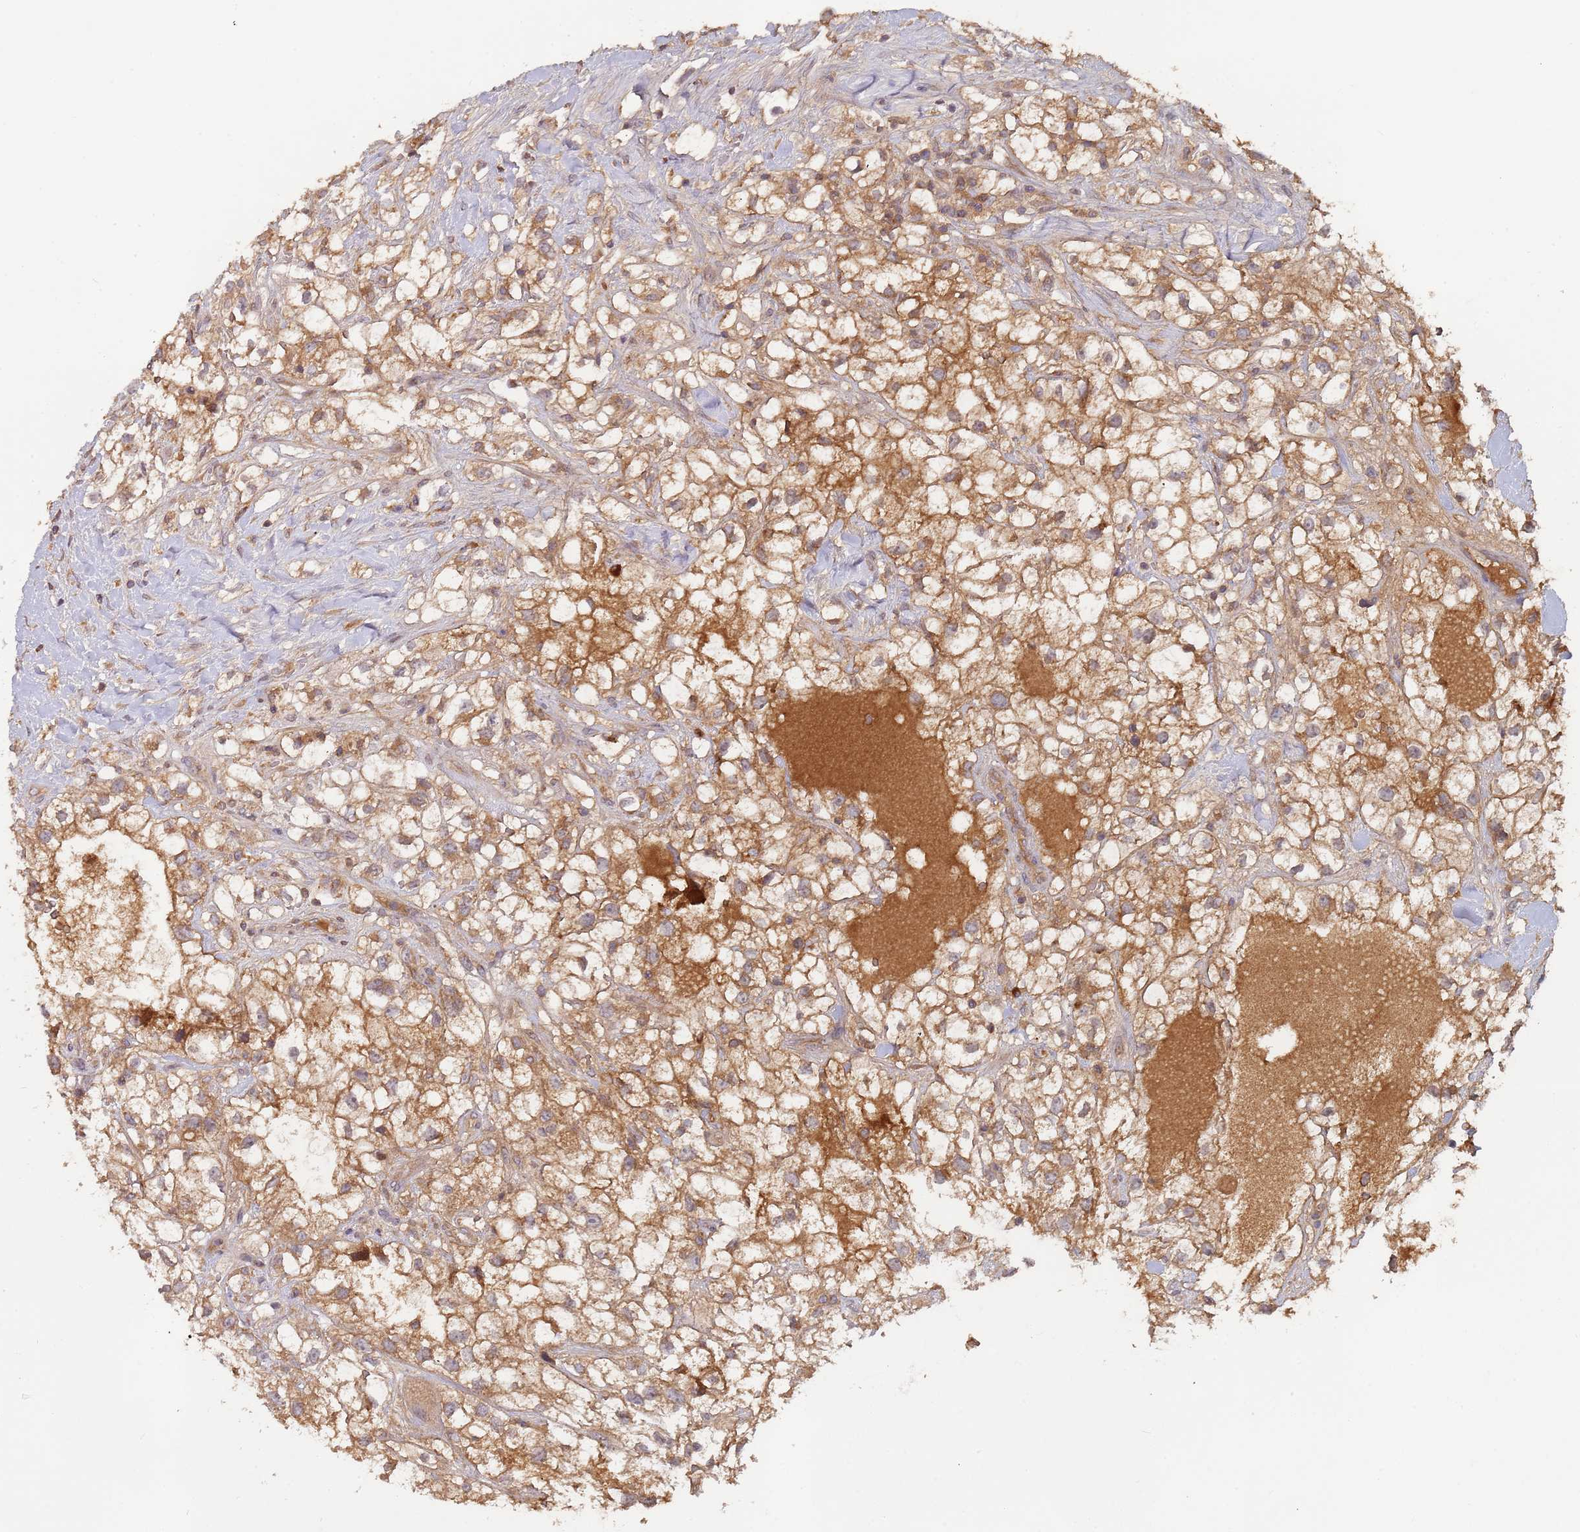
{"staining": {"intensity": "moderate", "quantity": ">75%", "location": "cytoplasmic/membranous"}, "tissue": "renal cancer", "cell_type": "Tumor cells", "image_type": "cancer", "snomed": [{"axis": "morphology", "description": "Adenocarcinoma, NOS"}, {"axis": "topography", "description": "Kidney"}], "caption": "This micrograph demonstrates immunohistochemistry staining of renal cancer (adenocarcinoma), with medium moderate cytoplasmic/membranous positivity in about >75% of tumor cells.", "gene": "OR5A2", "patient": {"sex": "male", "age": 59}}